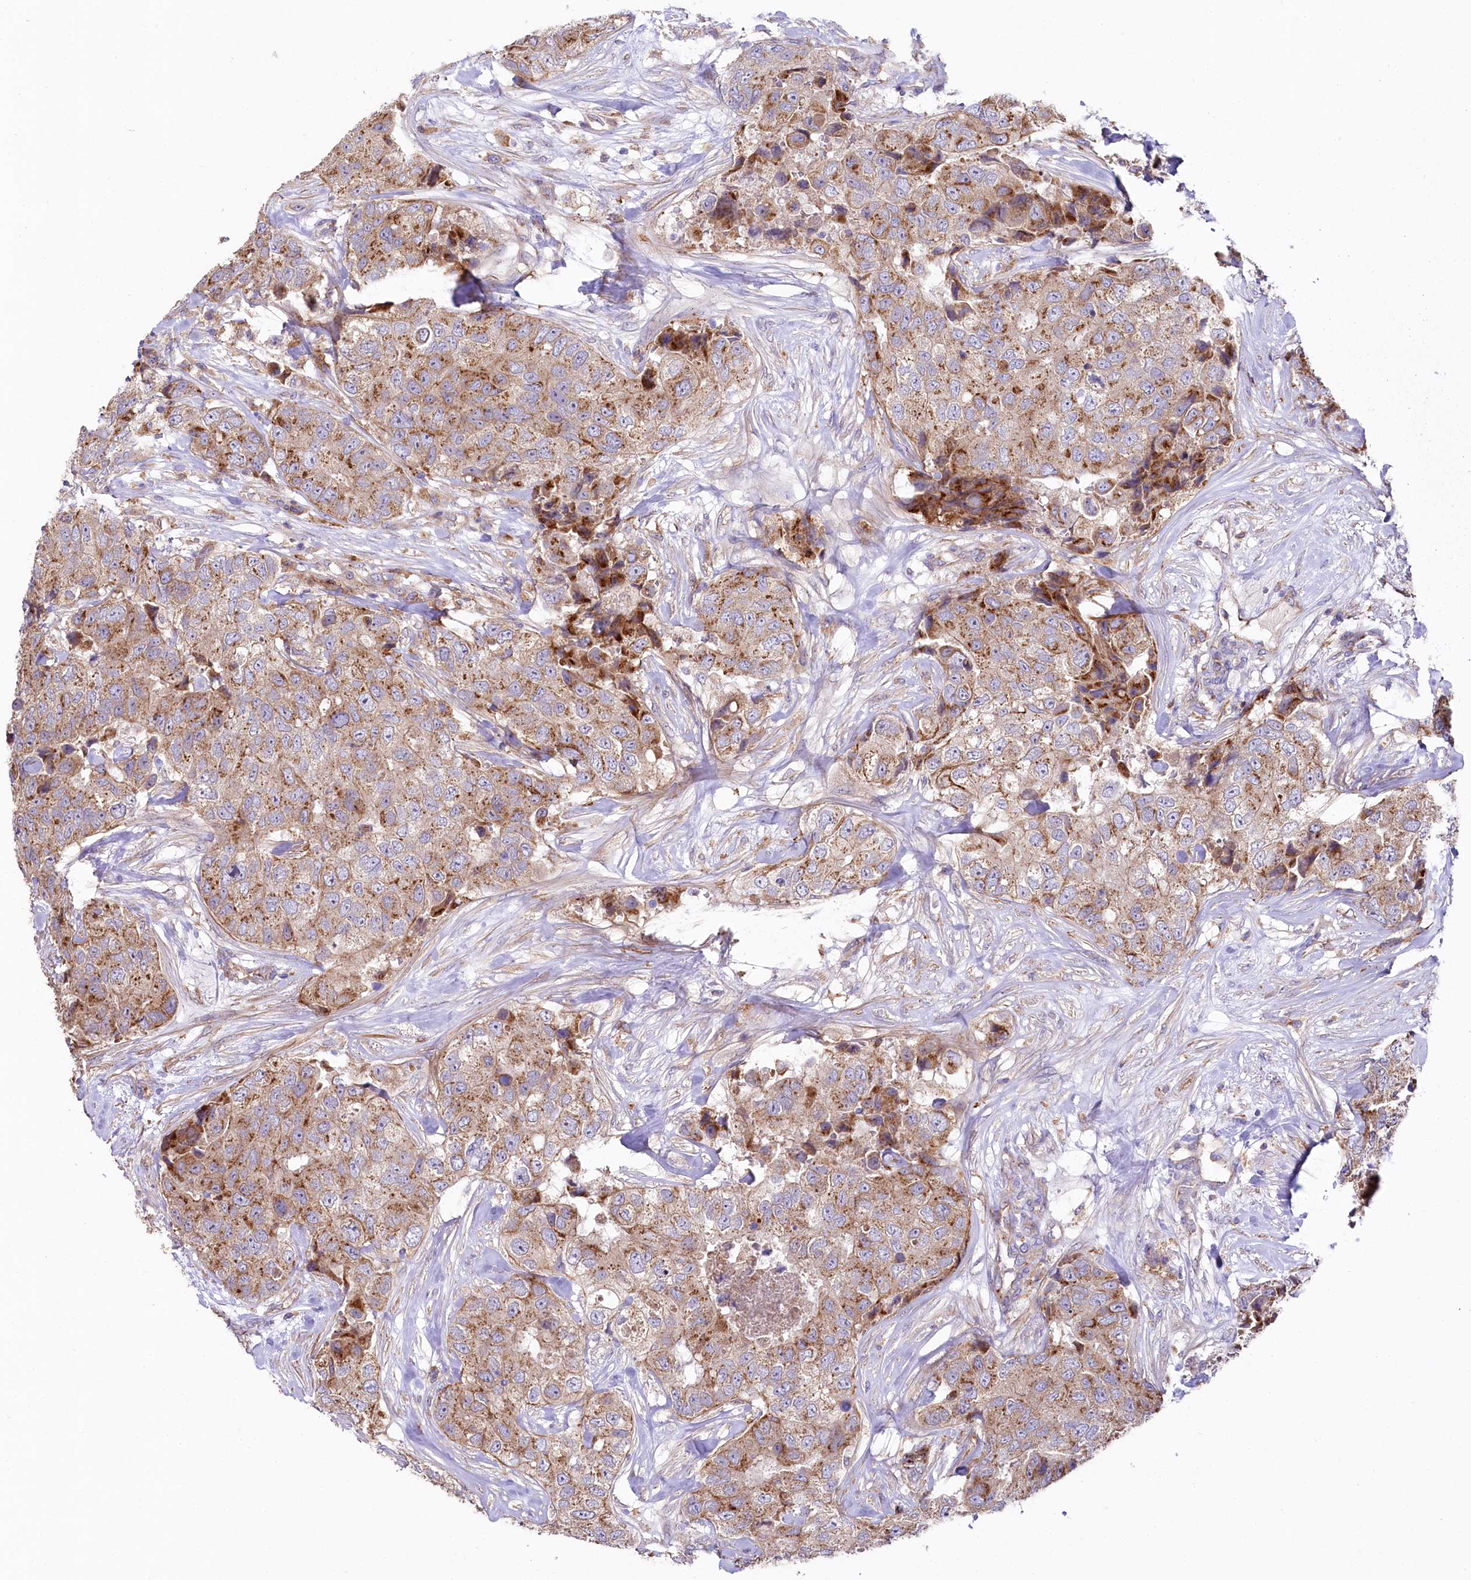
{"staining": {"intensity": "moderate", "quantity": ">75%", "location": "cytoplasmic/membranous"}, "tissue": "breast cancer", "cell_type": "Tumor cells", "image_type": "cancer", "snomed": [{"axis": "morphology", "description": "Duct carcinoma"}, {"axis": "topography", "description": "Breast"}], "caption": "Immunohistochemistry image of human intraductal carcinoma (breast) stained for a protein (brown), which reveals medium levels of moderate cytoplasmic/membranous positivity in about >75% of tumor cells.", "gene": "STX6", "patient": {"sex": "female", "age": 62}}